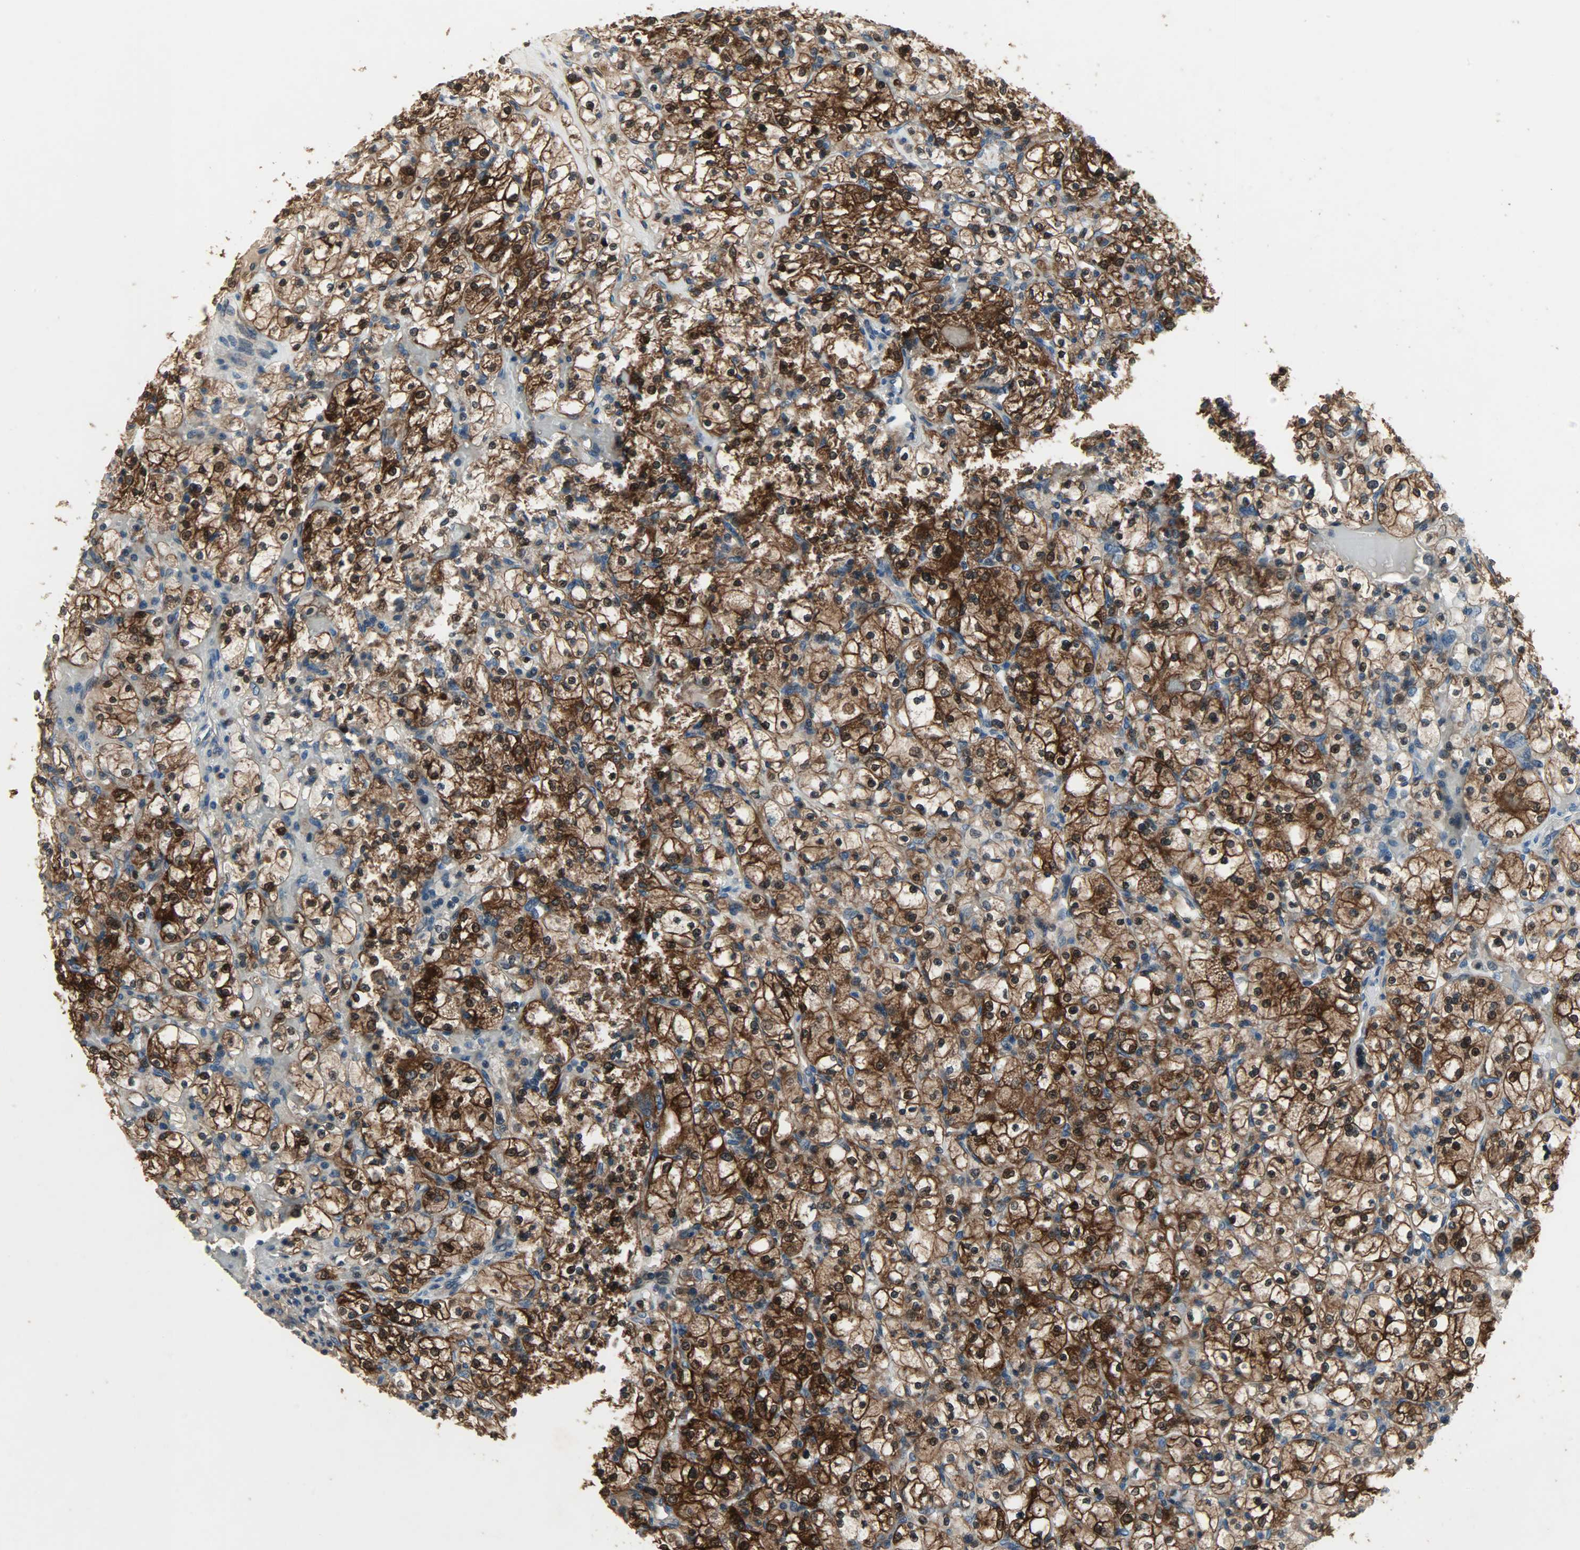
{"staining": {"intensity": "strong", "quantity": ">75%", "location": "cytoplasmic/membranous,nuclear"}, "tissue": "renal cancer", "cell_type": "Tumor cells", "image_type": "cancer", "snomed": [{"axis": "morphology", "description": "Adenocarcinoma, NOS"}, {"axis": "topography", "description": "Kidney"}], "caption": "An image of adenocarcinoma (renal) stained for a protein demonstrates strong cytoplasmic/membranous and nuclear brown staining in tumor cells.", "gene": "AMT", "patient": {"sex": "female", "age": 83}}